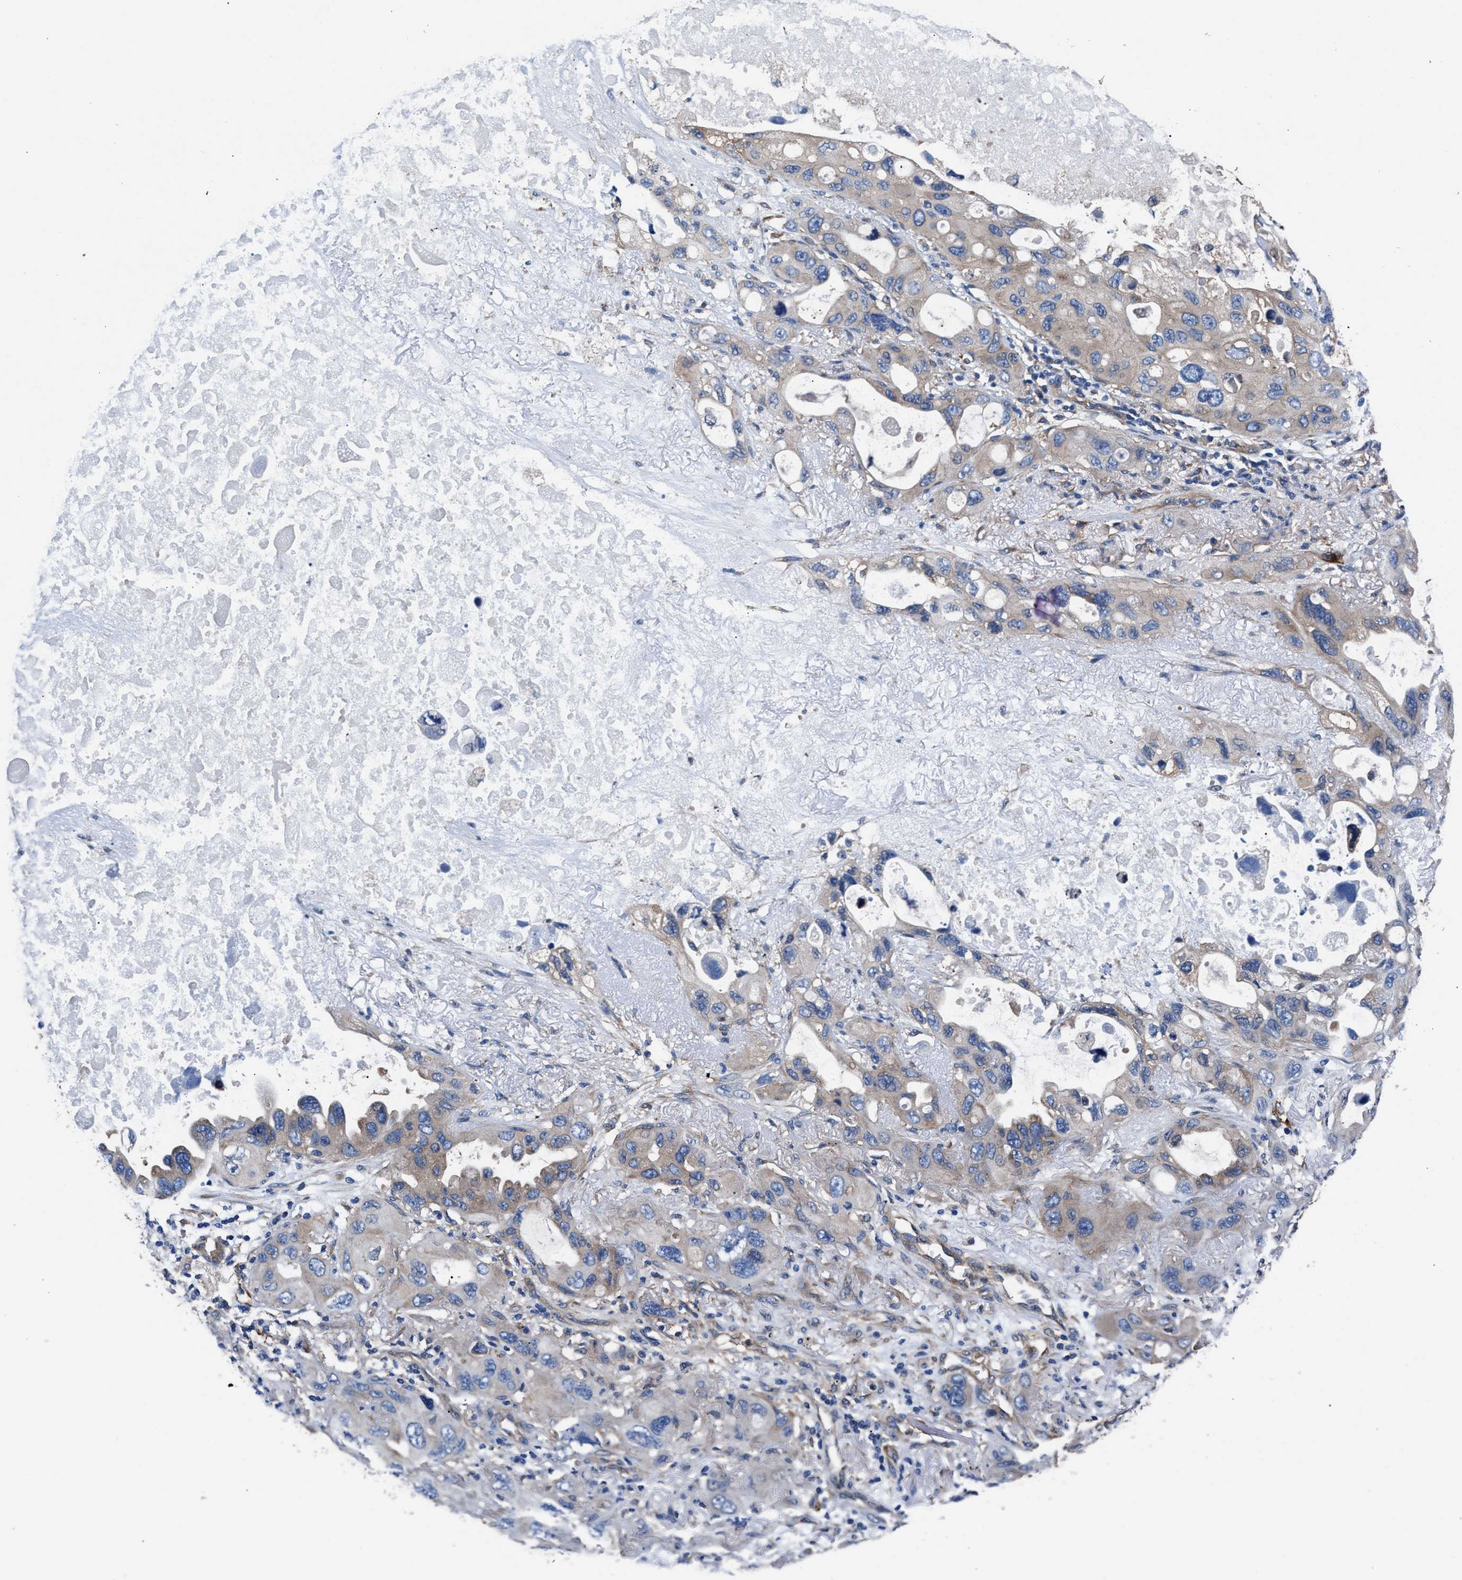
{"staining": {"intensity": "weak", "quantity": "25%-75%", "location": "cytoplasmic/membranous"}, "tissue": "lung cancer", "cell_type": "Tumor cells", "image_type": "cancer", "snomed": [{"axis": "morphology", "description": "Squamous cell carcinoma, NOS"}, {"axis": "topography", "description": "Lung"}], "caption": "Protein expression analysis of lung squamous cell carcinoma reveals weak cytoplasmic/membranous positivity in about 25%-75% of tumor cells.", "gene": "SH3GL1", "patient": {"sex": "female", "age": 73}}